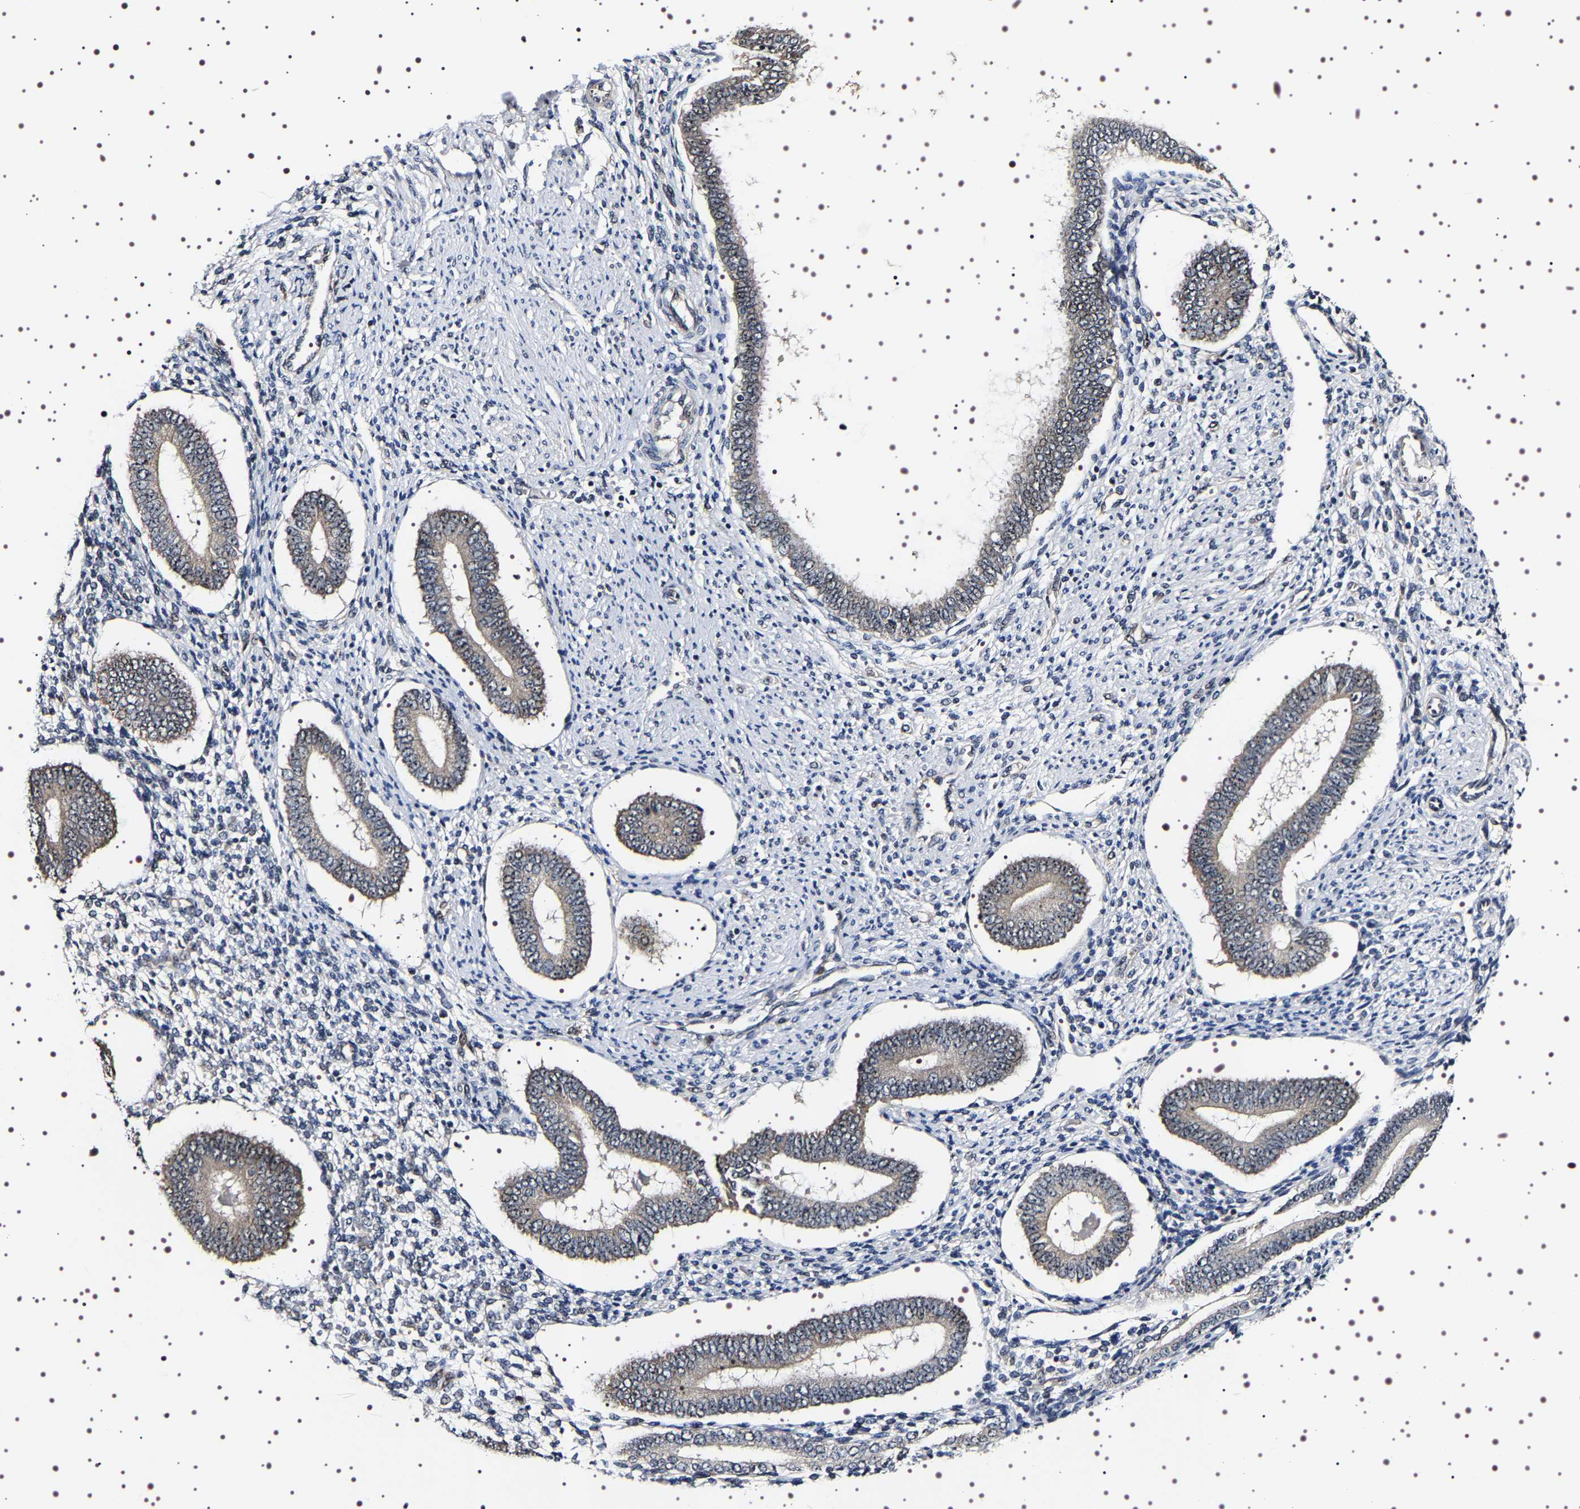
{"staining": {"intensity": "weak", "quantity": "<25%", "location": "nuclear"}, "tissue": "endometrium", "cell_type": "Cells in endometrial stroma", "image_type": "normal", "snomed": [{"axis": "morphology", "description": "Normal tissue, NOS"}, {"axis": "topography", "description": "Endometrium"}], "caption": "The immunohistochemistry (IHC) photomicrograph has no significant positivity in cells in endometrial stroma of endometrium. The staining is performed using DAB (3,3'-diaminobenzidine) brown chromogen with nuclei counter-stained in using hematoxylin.", "gene": "GNL3", "patient": {"sex": "female", "age": 42}}